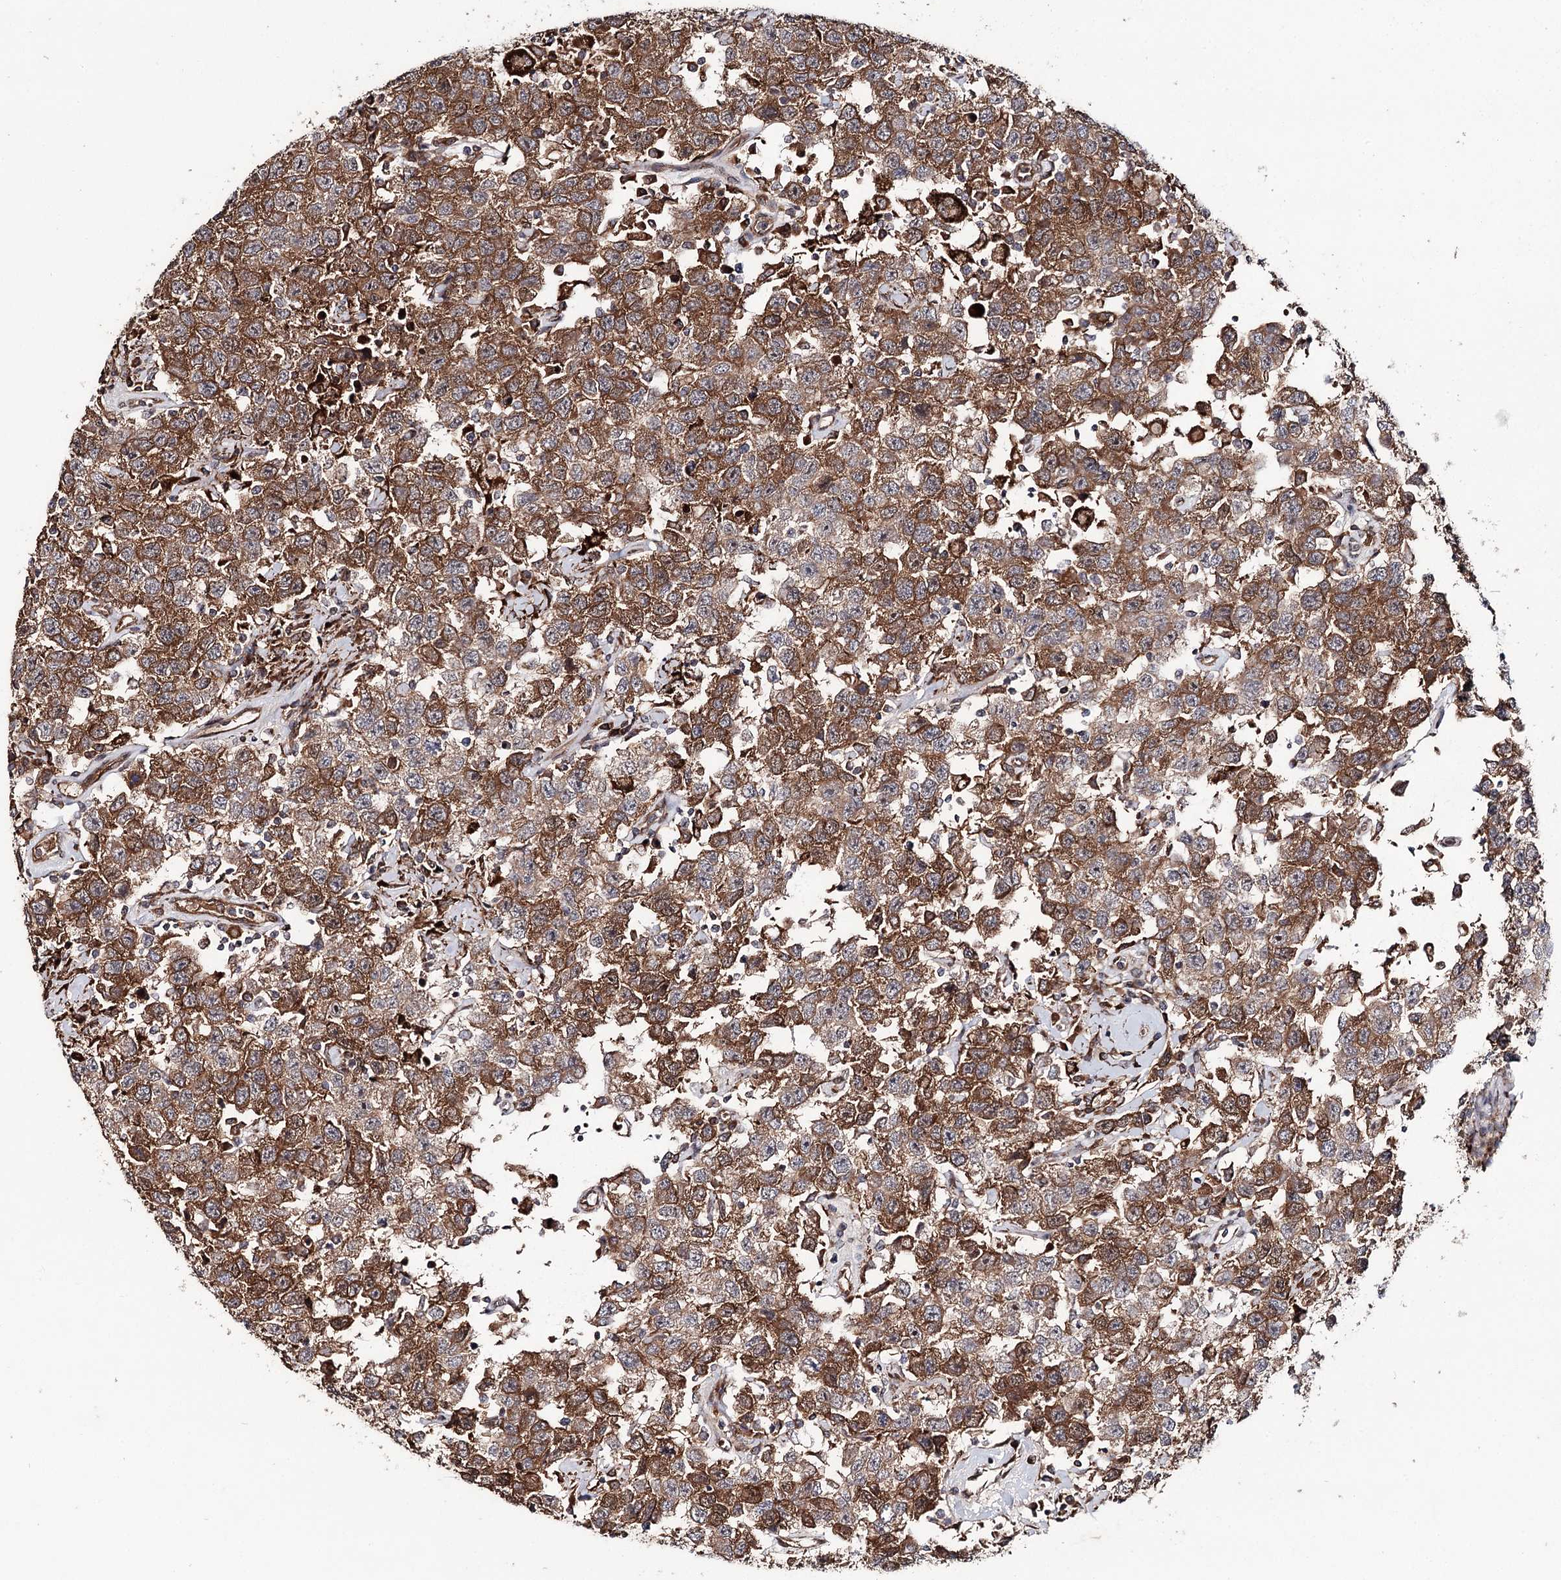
{"staining": {"intensity": "strong", "quantity": "25%-75%", "location": "cytoplasmic/membranous"}, "tissue": "testis cancer", "cell_type": "Tumor cells", "image_type": "cancer", "snomed": [{"axis": "morphology", "description": "Seminoma, NOS"}, {"axis": "topography", "description": "Testis"}], "caption": "This micrograph exhibits IHC staining of human testis cancer (seminoma), with high strong cytoplasmic/membranous positivity in about 25%-75% of tumor cells.", "gene": "MSANTD2", "patient": {"sex": "male", "age": 41}}